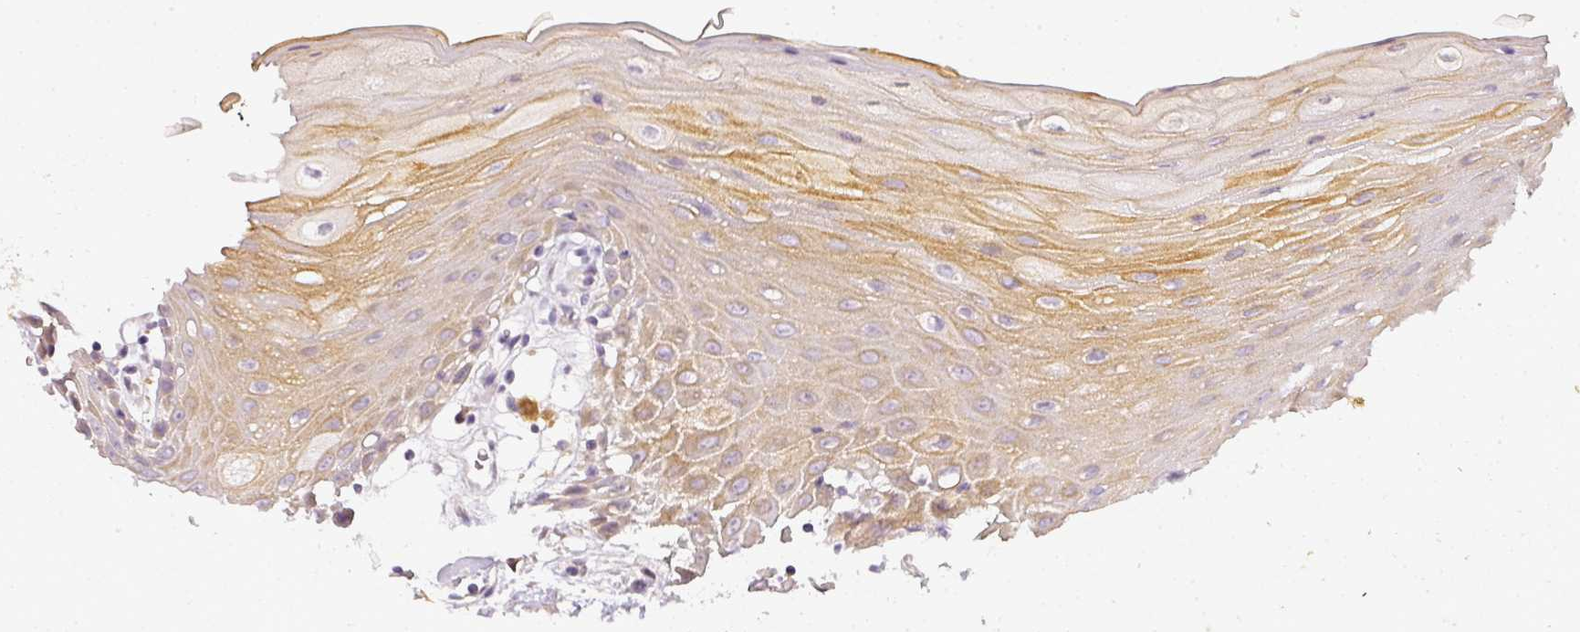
{"staining": {"intensity": "moderate", "quantity": "25%-75%", "location": "cytoplasmic/membranous"}, "tissue": "oral mucosa", "cell_type": "Squamous epithelial cells", "image_type": "normal", "snomed": [{"axis": "morphology", "description": "Normal tissue, NOS"}, {"axis": "topography", "description": "Oral tissue"}, {"axis": "topography", "description": "Tounge, NOS"}], "caption": "A medium amount of moderate cytoplasmic/membranous positivity is seen in about 25%-75% of squamous epithelial cells in benign oral mucosa.", "gene": "ADH5", "patient": {"sex": "female", "age": 59}}